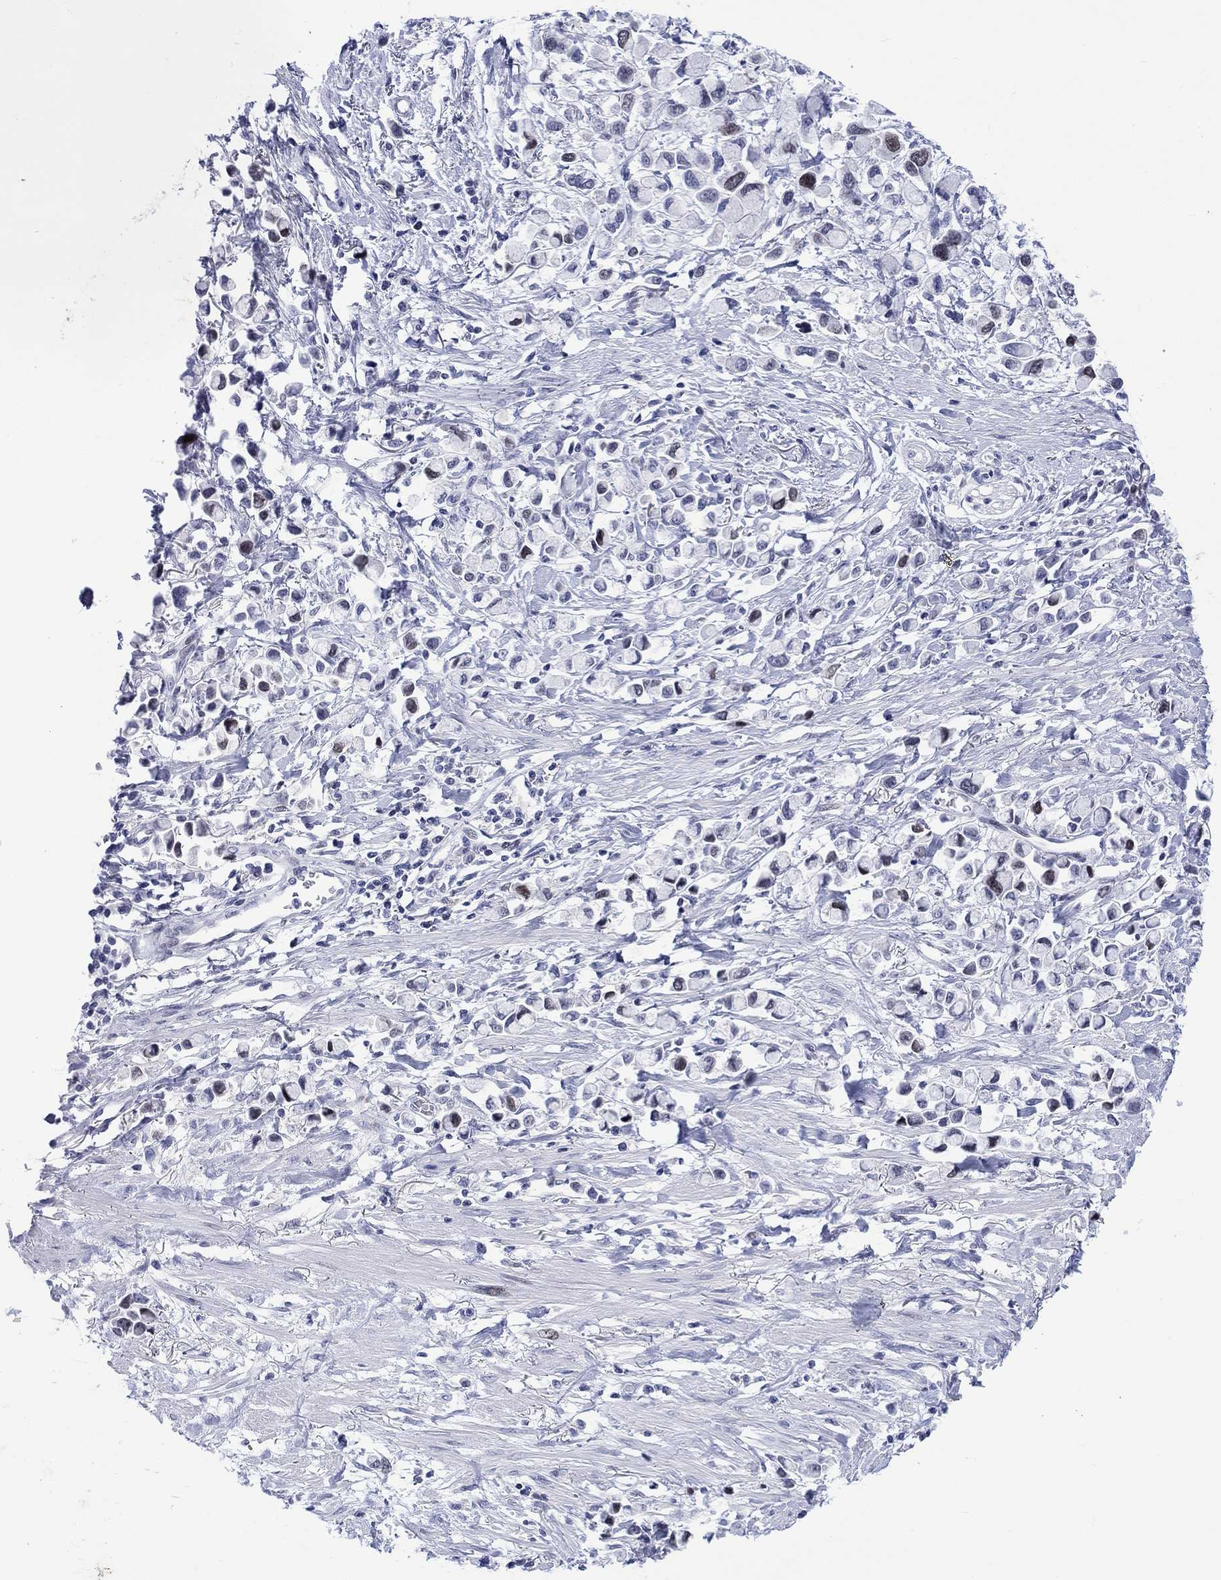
{"staining": {"intensity": "moderate", "quantity": "<25%", "location": "nuclear"}, "tissue": "stomach cancer", "cell_type": "Tumor cells", "image_type": "cancer", "snomed": [{"axis": "morphology", "description": "Adenocarcinoma, NOS"}, {"axis": "topography", "description": "Stomach"}], "caption": "Stomach cancer (adenocarcinoma) was stained to show a protein in brown. There is low levels of moderate nuclear staining in about <25% of tumor cells.", "gene": "CDCA2", "patient": {"sex": "female", "age": 81}}